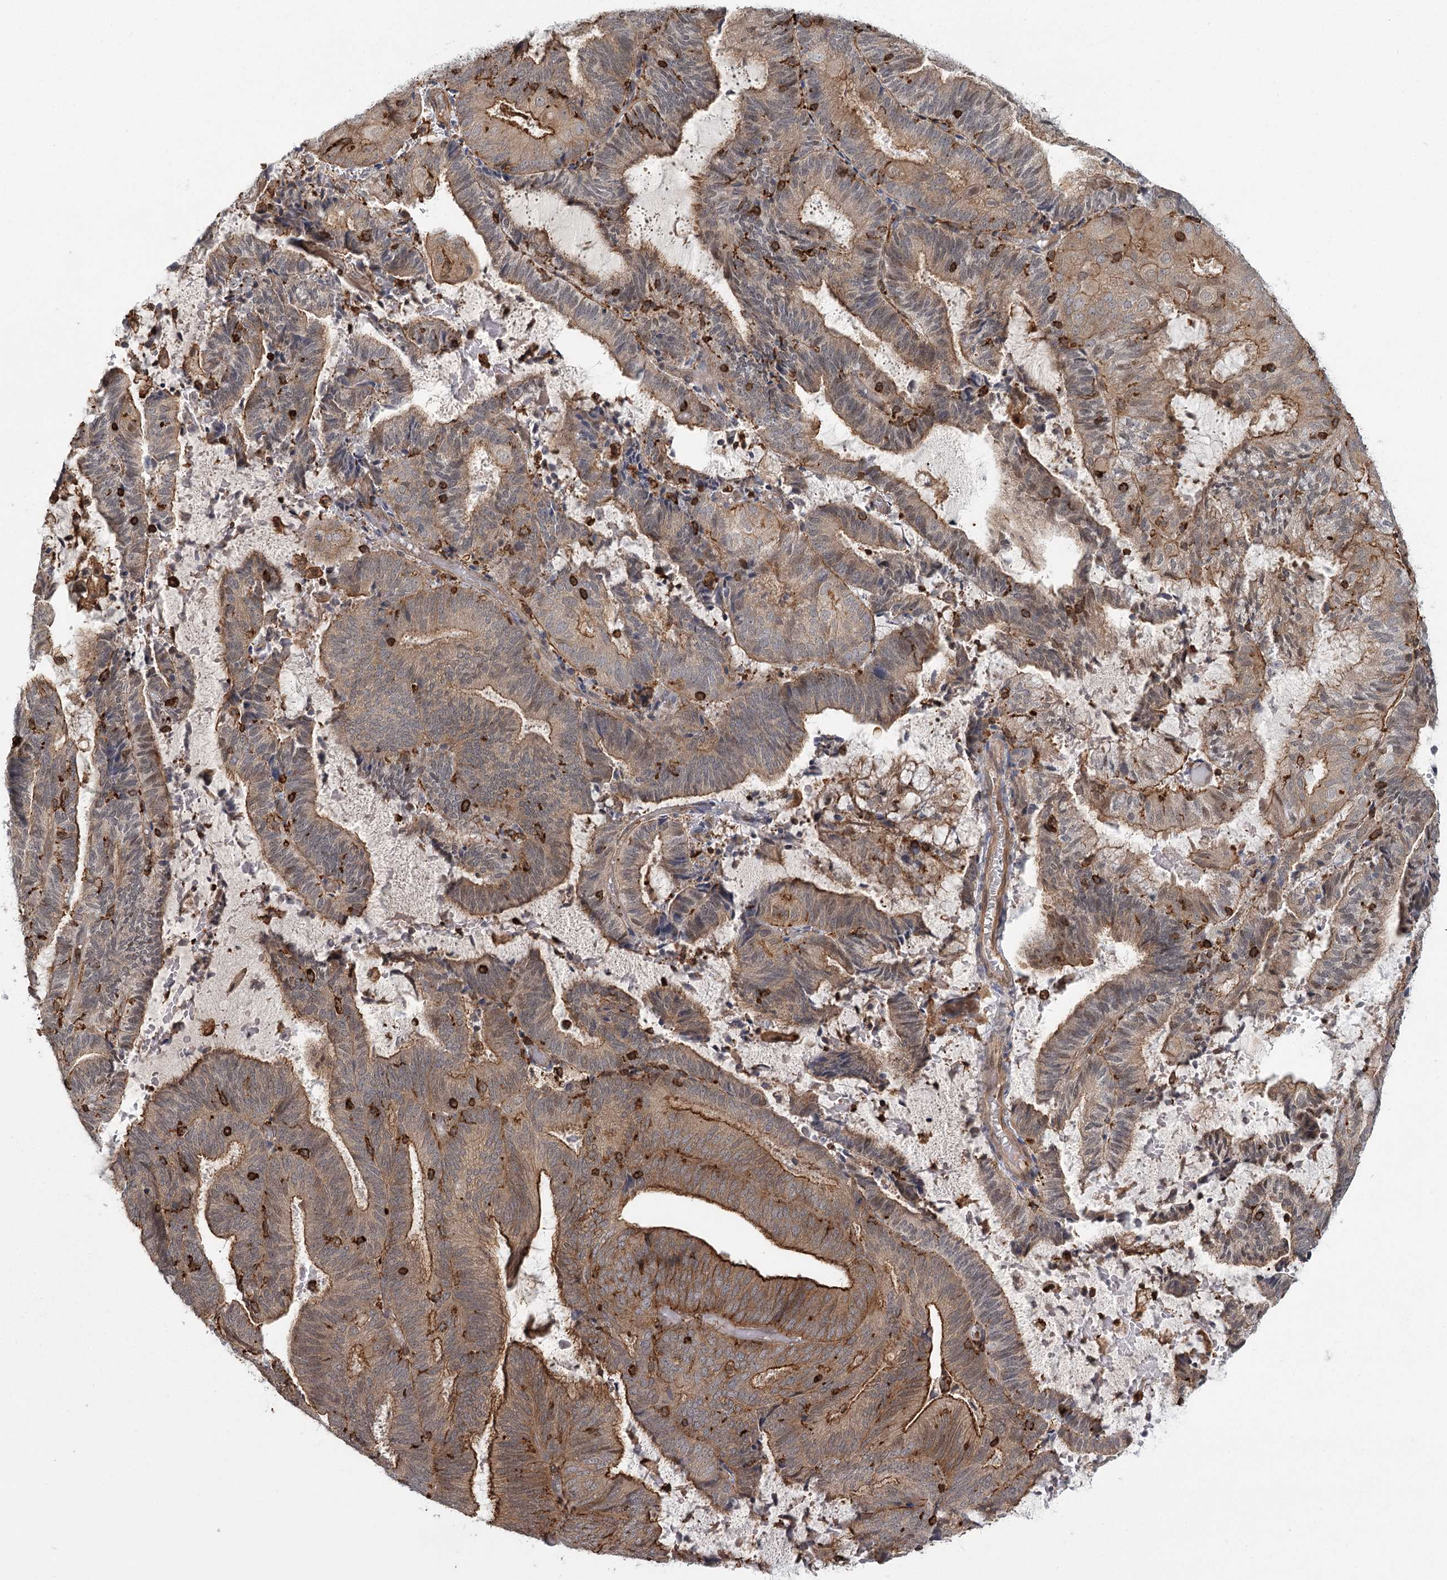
{"staining": {"intensity": "moderate", "quantity": "25%-75%", "location": "cytoplasmic/membranous"}, "tissue": "endometrial cancer", "cell_type": "Tumor cells", "image_type": "cancer", "snomed": [{"axis": "morphology", "description": "Adenocarcinoma, NOS"}, {"axis": "topography", "description": "Endometrium"}], "caption": "Immunohistochemistry image of neoplastic tissue: human endometrial cancer (adenocarcinoma) stained using immunohistochemistry (IHC) displays medium levels of moderate protein expression localized specifically in the cytoplasmic/membranous of tumor cells, appearing as a cytoplasmic/membranous brown color.", "gene": "MEPE", "patient": {"sex": "female", "age": 81}}